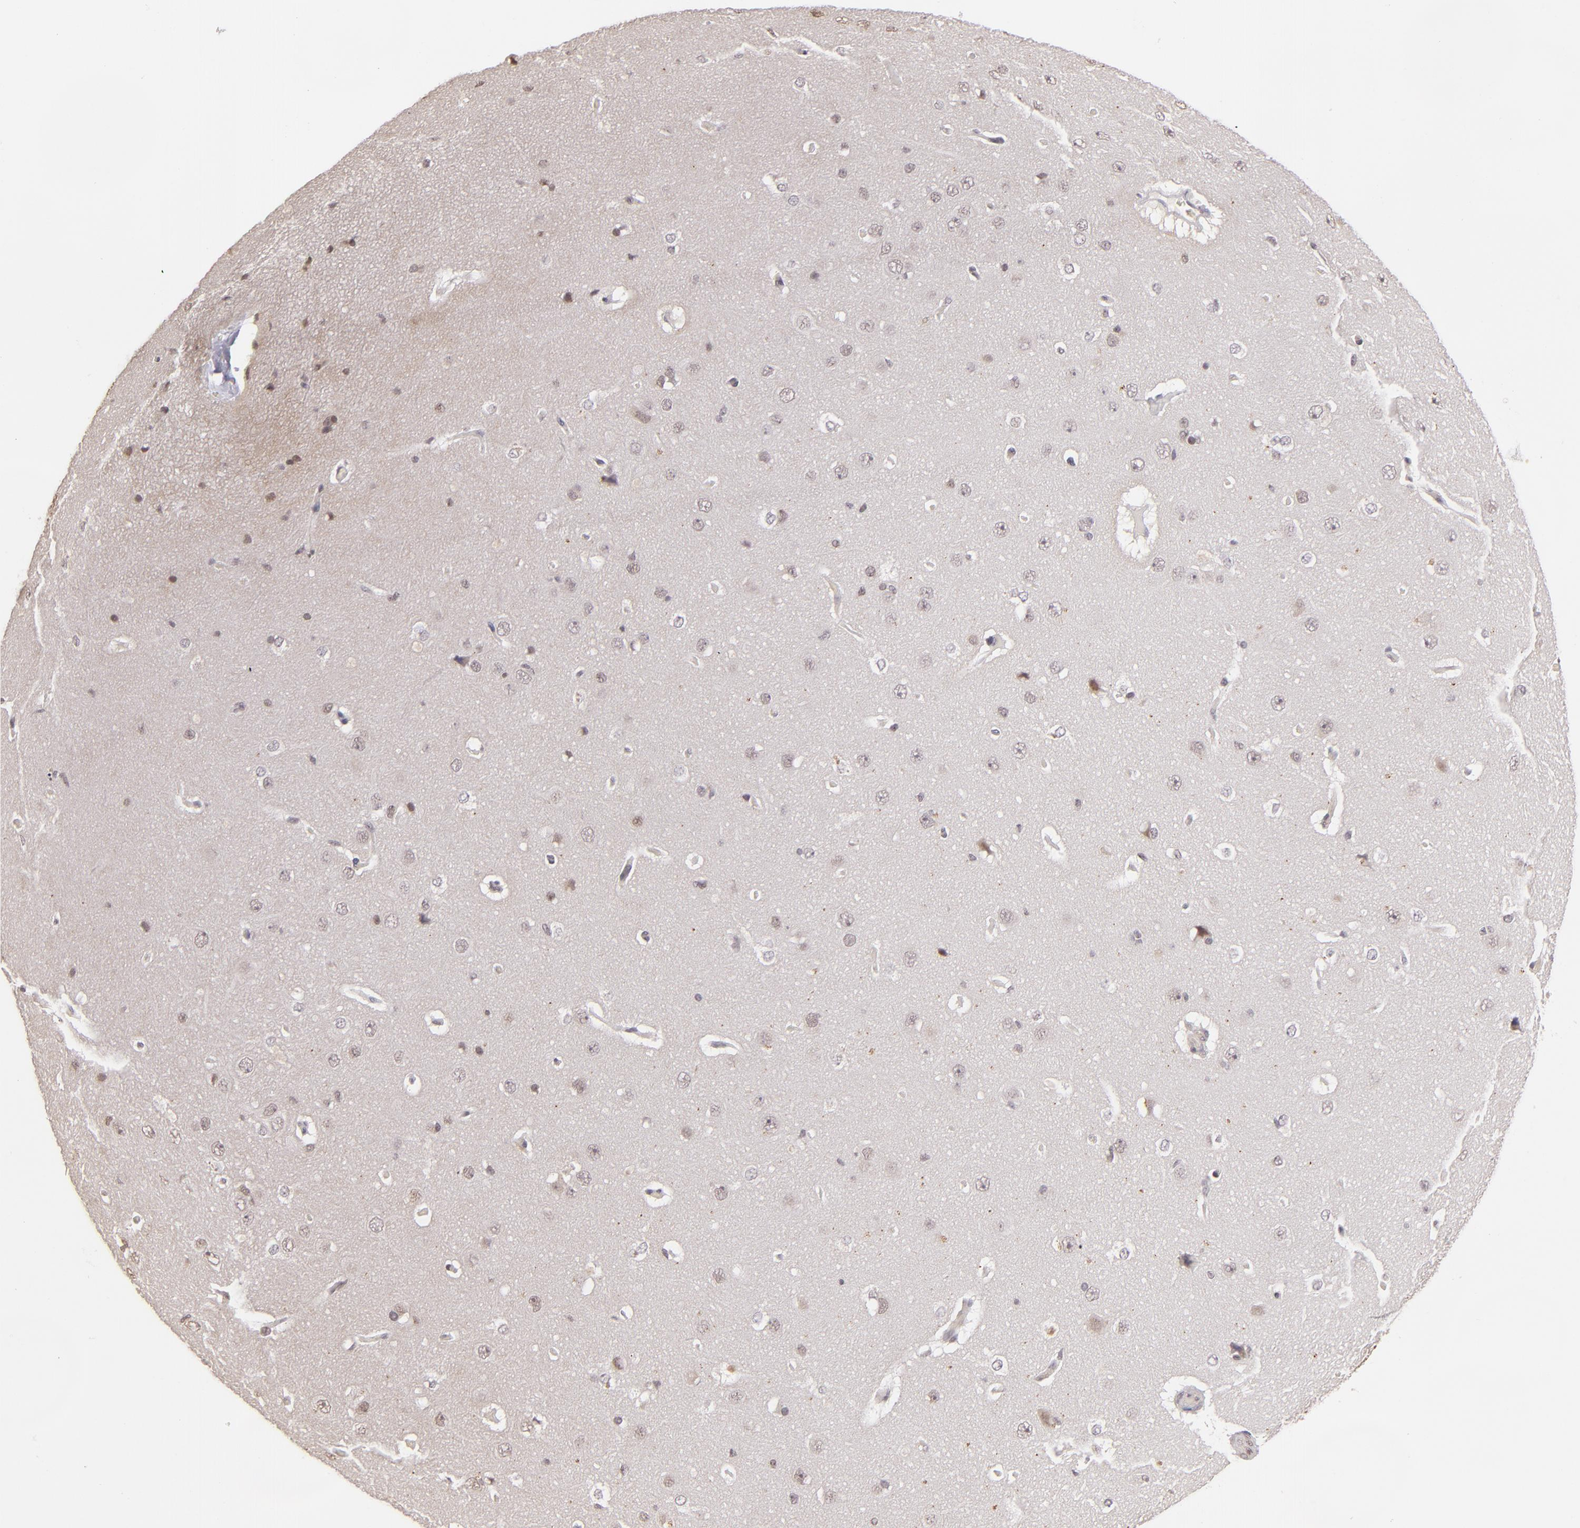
{"staining": {"intensity": "negative", "quantity": "none", "location": "none"}, "tissue": "cerebral cortex", "cell_type": "Endothelial cells", "image_type": "normal", "snomed": [{"axis": "morphology", "description": "Normal tissue, NOS"}, {"axis": "topography", "description": "Cerebral cortex"}], "caption": "High power microscopy photomicrograph of an IHC photomicrograph of unremarkable cerebral cortex, revealing no significant positivity in endothelial cells.", "gene": "RARB", "patient": {"sex": "female", "age": 45}}